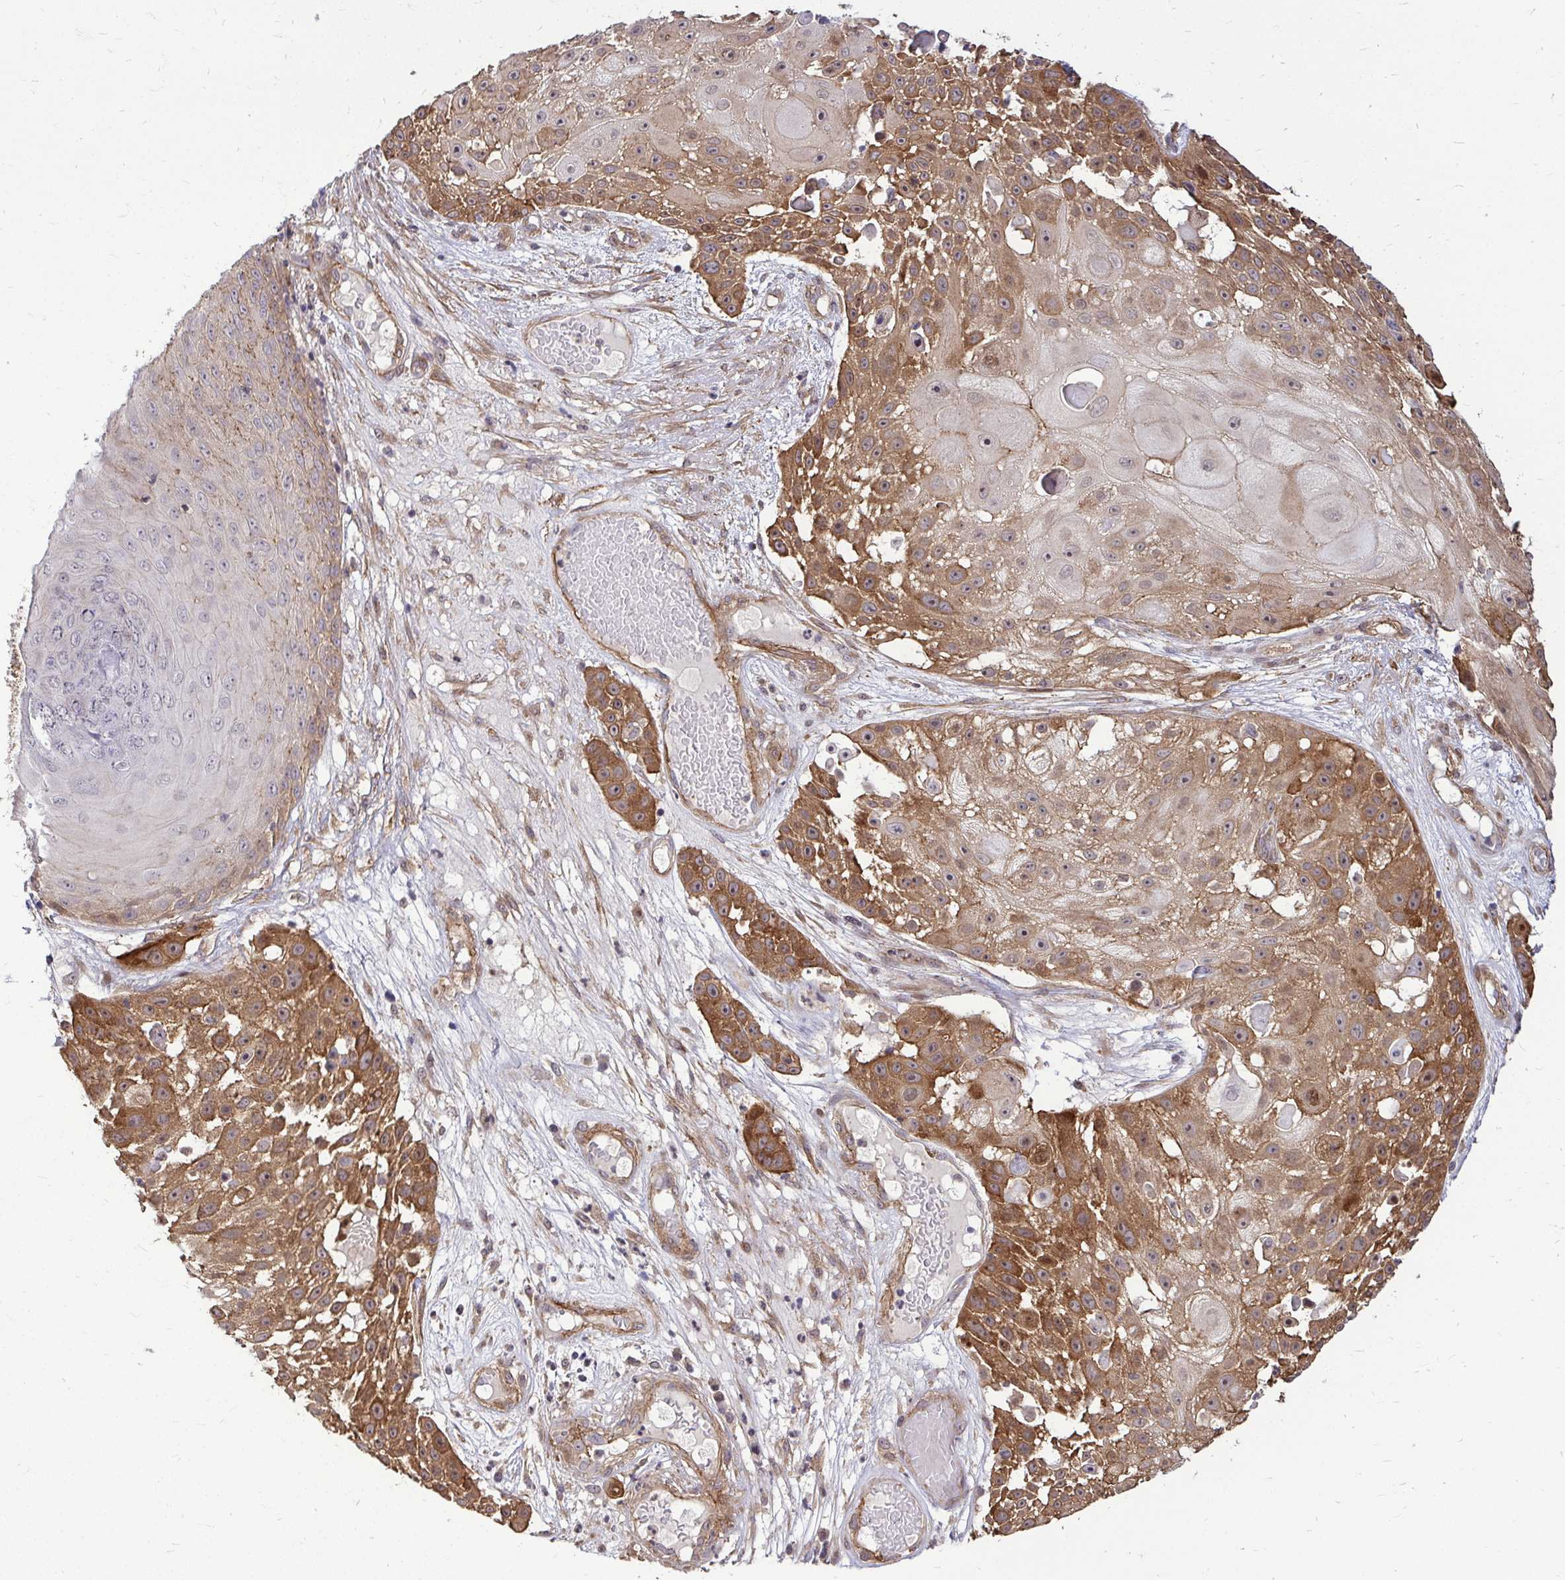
{"staining": {"intensity": "moderate", "quantity": ">75%", "location": "cytoplasmic/membranous,nuclear"}, "tissue": "skin cancer", "cell_type": "Tumor cells", "image_type": "cancer", "snomed": [{"axis": "morphology", "description": "Squamous cell carcinoma, NOS"}, {"axis": "topography", "description": "Skin"}], "caption": "Tumor cells demonstrate moderate cytoplasmic/membranous and nuclear positivity in approximately >75% of cells in skin squamous cell carcinoma.", "gene": "TRIP6", "patient": {"sex": "female", "age": 86}}